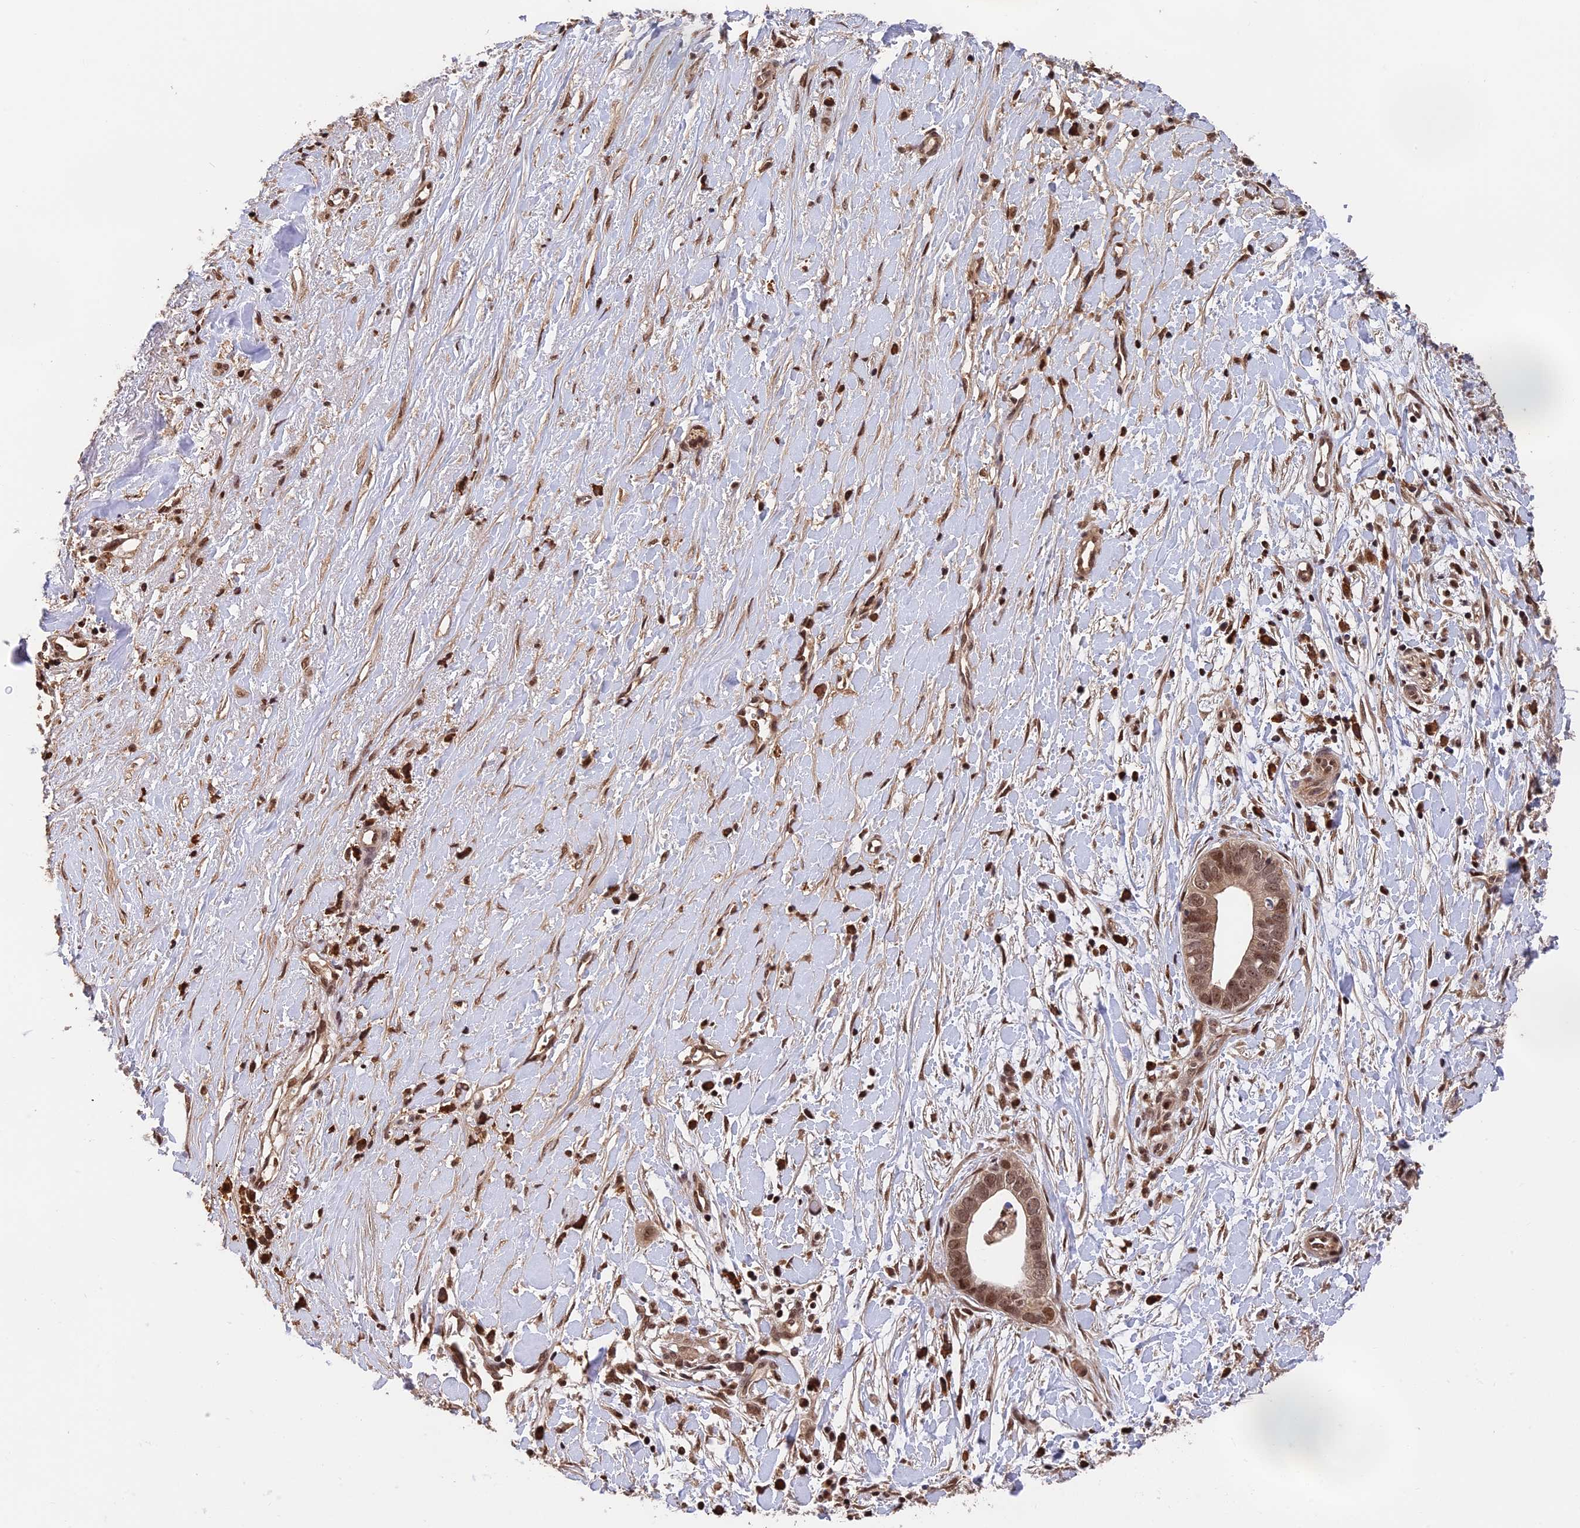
{"staining": {"intensity": "moderate", "quantity": ">75%", "location": "nuclear"}, "tissue": "liver cancer", "cell_type": "Tumor cells", "image_type": "cancer", "snomed": [{"axis": "morphology", "description": "Cholangiocarcinoma"}, {"axis": "topography", "description": "Liver"}], "caption": "Protein staining of liver cancer (cholangiocarcinoma) tissue displays moderate nuclear expression in approximately >75% of tumor cells. (DAB (3,3'-diaminobenzidine) IHC, brown staining for protein, blue staining for nuclei).", "gene": "OSBPL1A", "patient": {"sex": "female", "age": 79}}